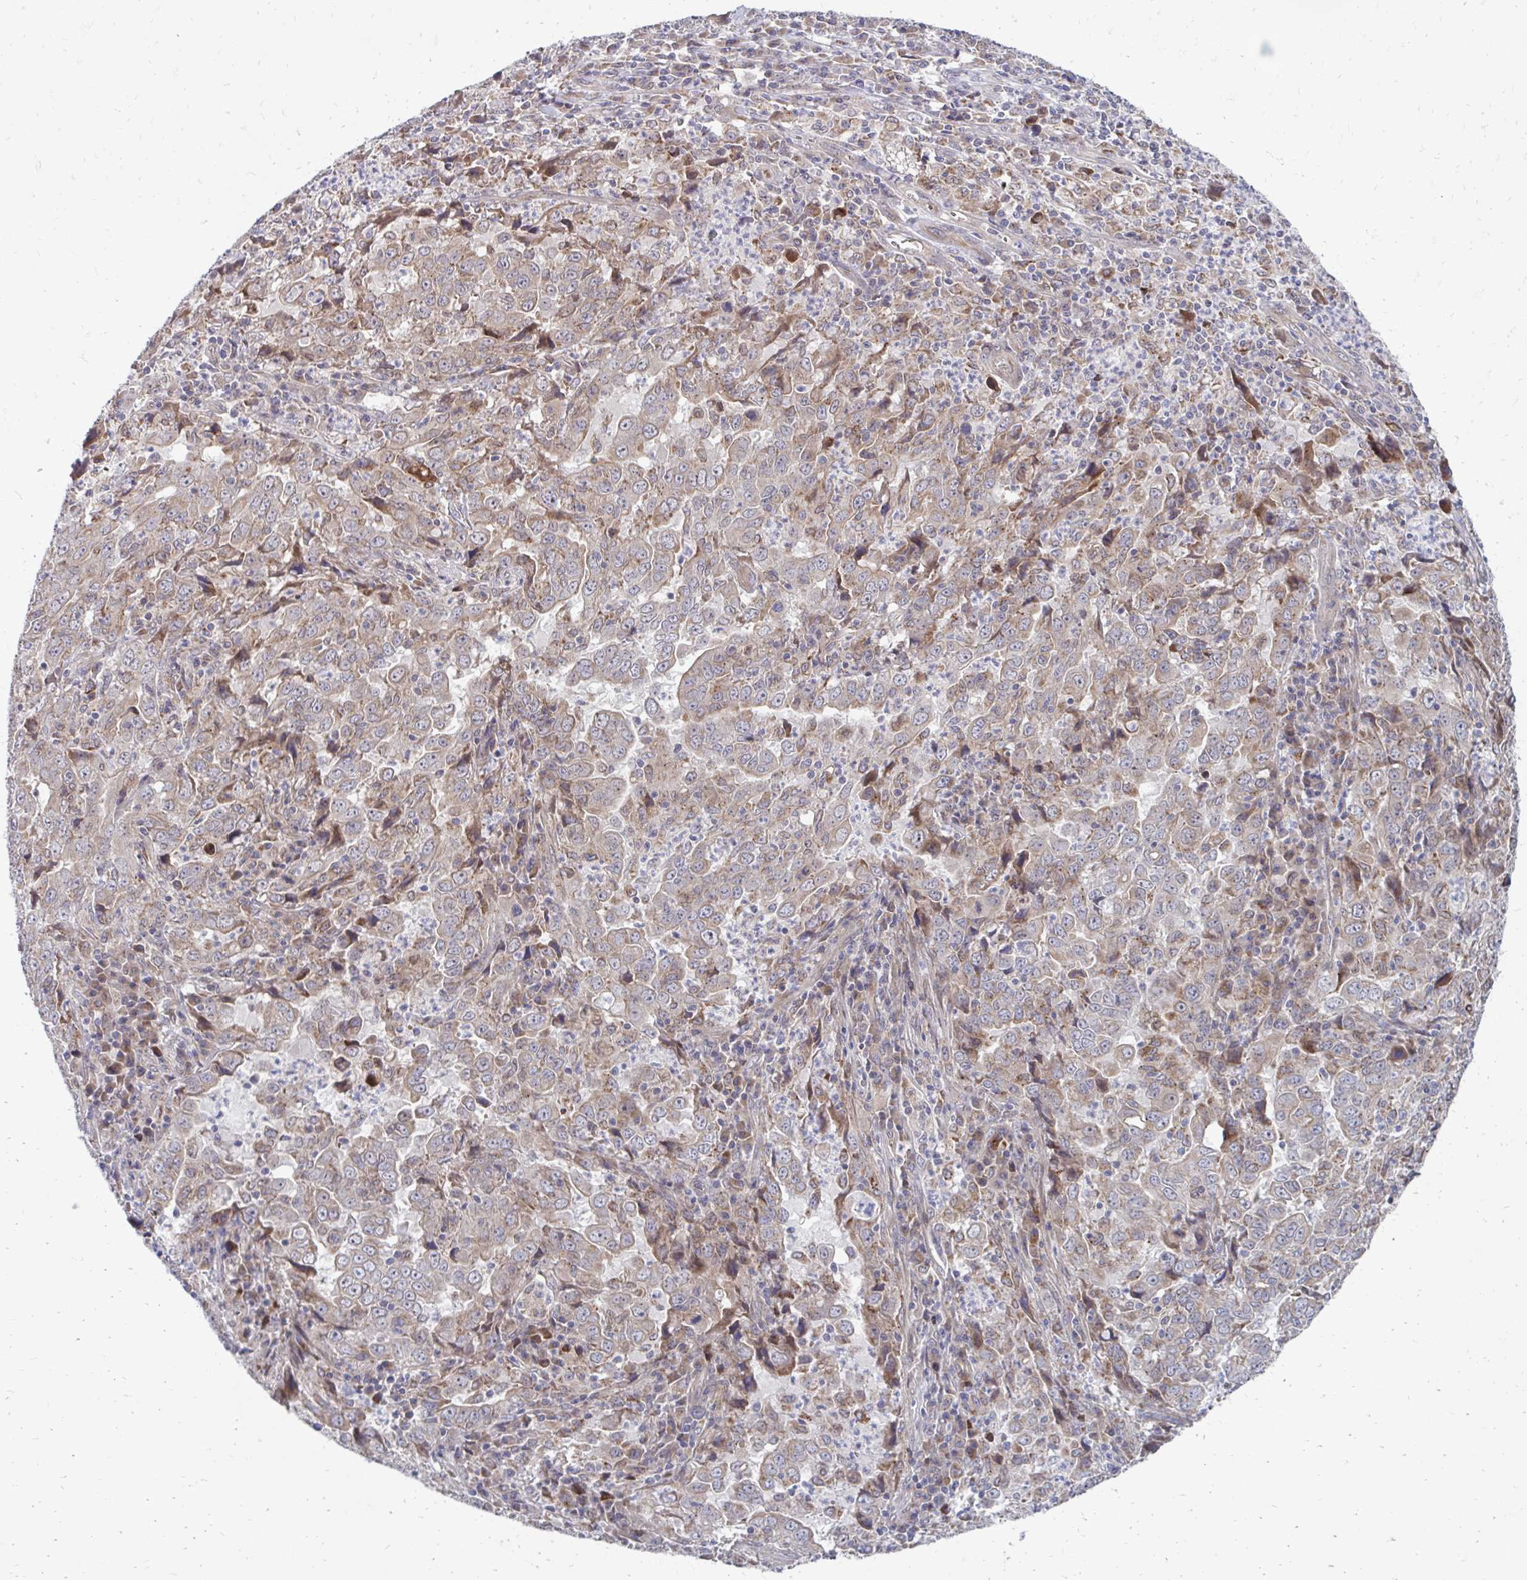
{"staining": {"intensity": "moderate", "quantity": "25%-75%", "location": "cytoplasmic/membranous"}, "tissue": "lung cancer", "cell_type": "Tumor cells", "image_type": "cancer", "snomed": [{"axis": "morphology", "description": "Adenocarcinoma, NOS"}, {"axis": "topography", "description": "Lung"}], "caption": "Protein expression analysis of human lung cancer (adenocarcinoma) reveals moderate cytoplasmic/membranous expression in approximately 25%-75% of tumor cells. The staining was performed using DAB (3,3'-diaminobenzidine), with brown indicating positive protein expression. Nuclei are stained blue with hematoxylin.", "gene": "ITPR2", "patient": {"sex": "male", "age": 67}}